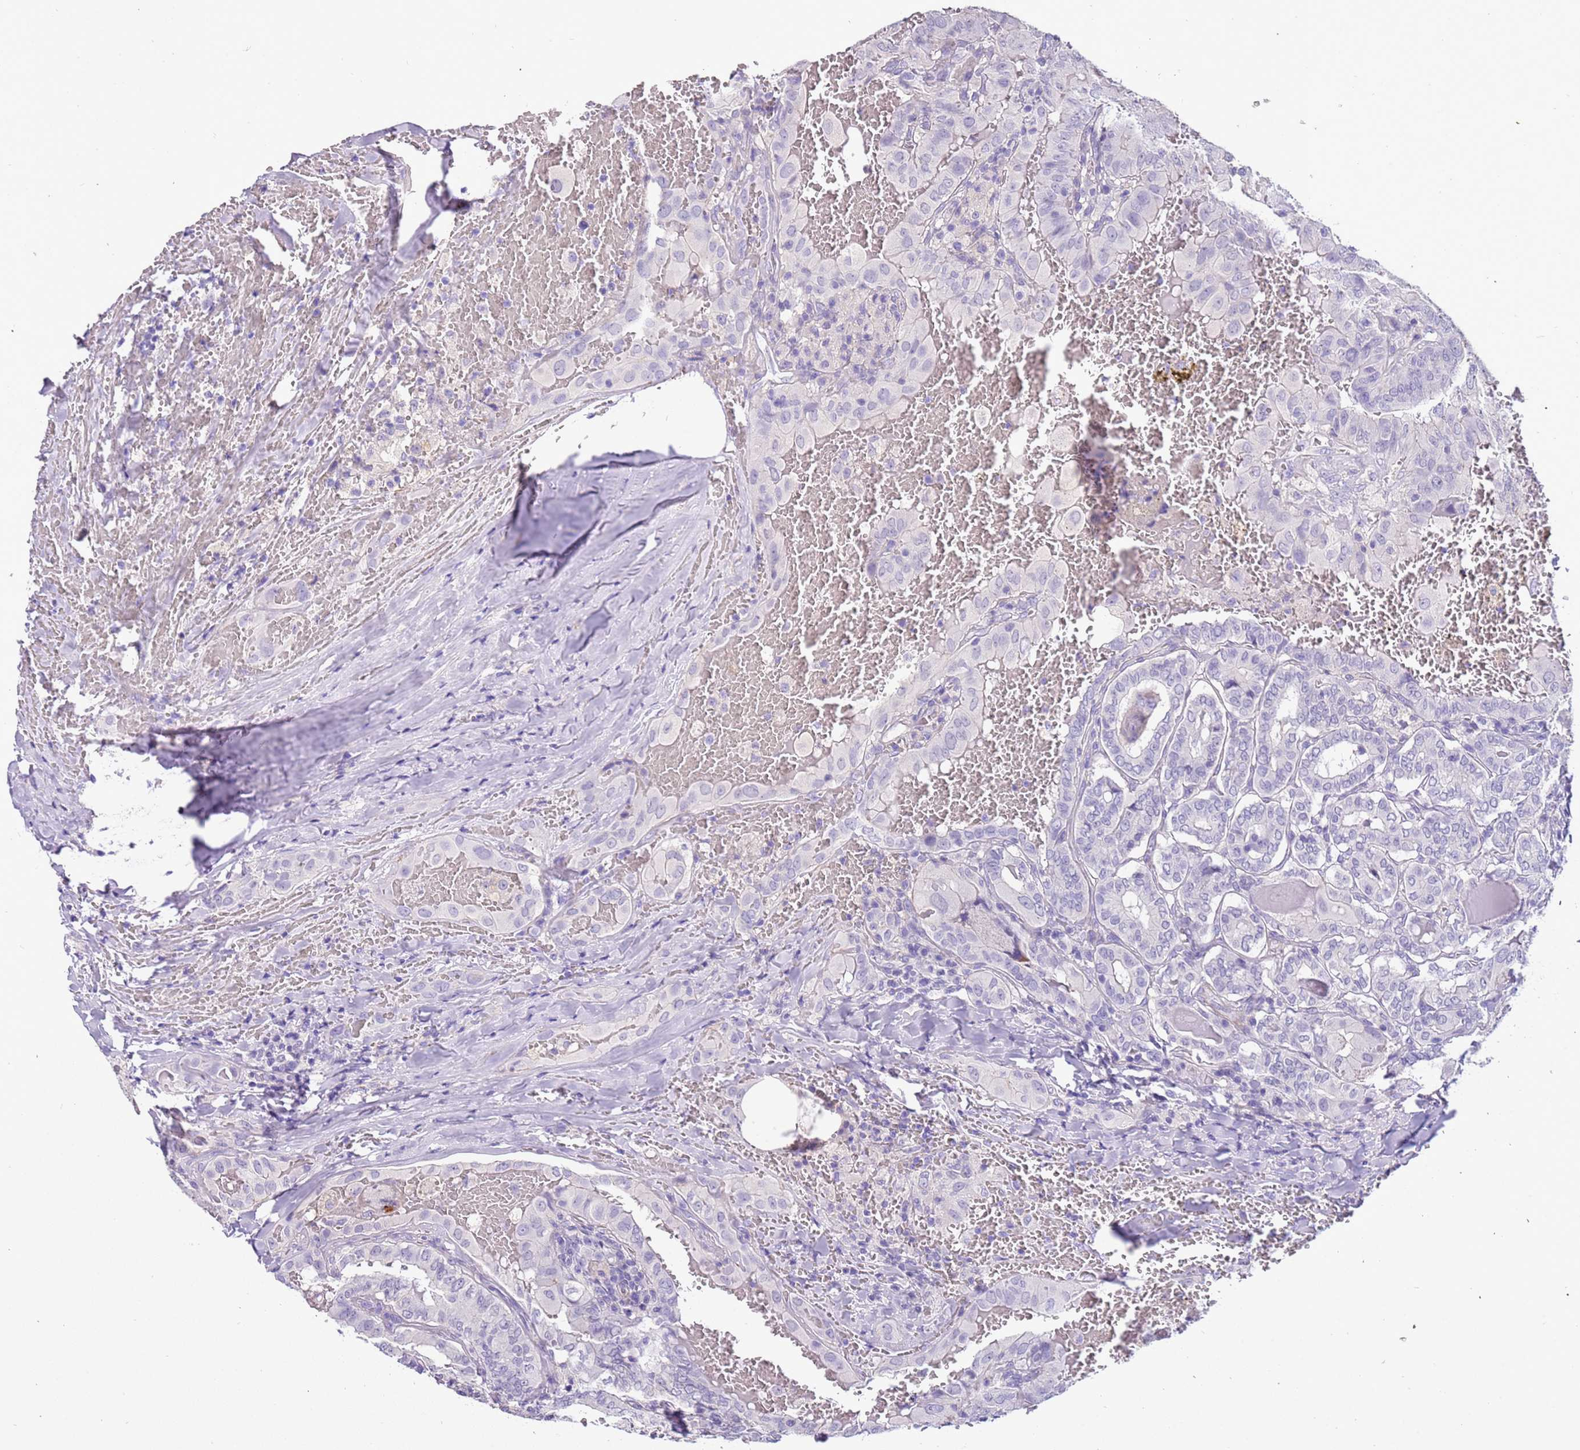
{"staining": {"intensity": "negative", "quantity": "none", "location": "none"}, "tissue": "thyroid cancer", "cell_type": "Tumor cells", "image_type": "cancer", "snomed": [{"axis": "morphology", "description": "Papillary adenocarcinoma, NOS"}, {"axis": "topography", "description": "Thyroid gland"}], "caption": "DAB (3,3'-diaminobenzidine) immunohistochemical staining of thyroid cancer demonstrates no significant positivity in tumor cells.", "gene": "PCGF2", "patient": {"sex": "female", "age": 72}}